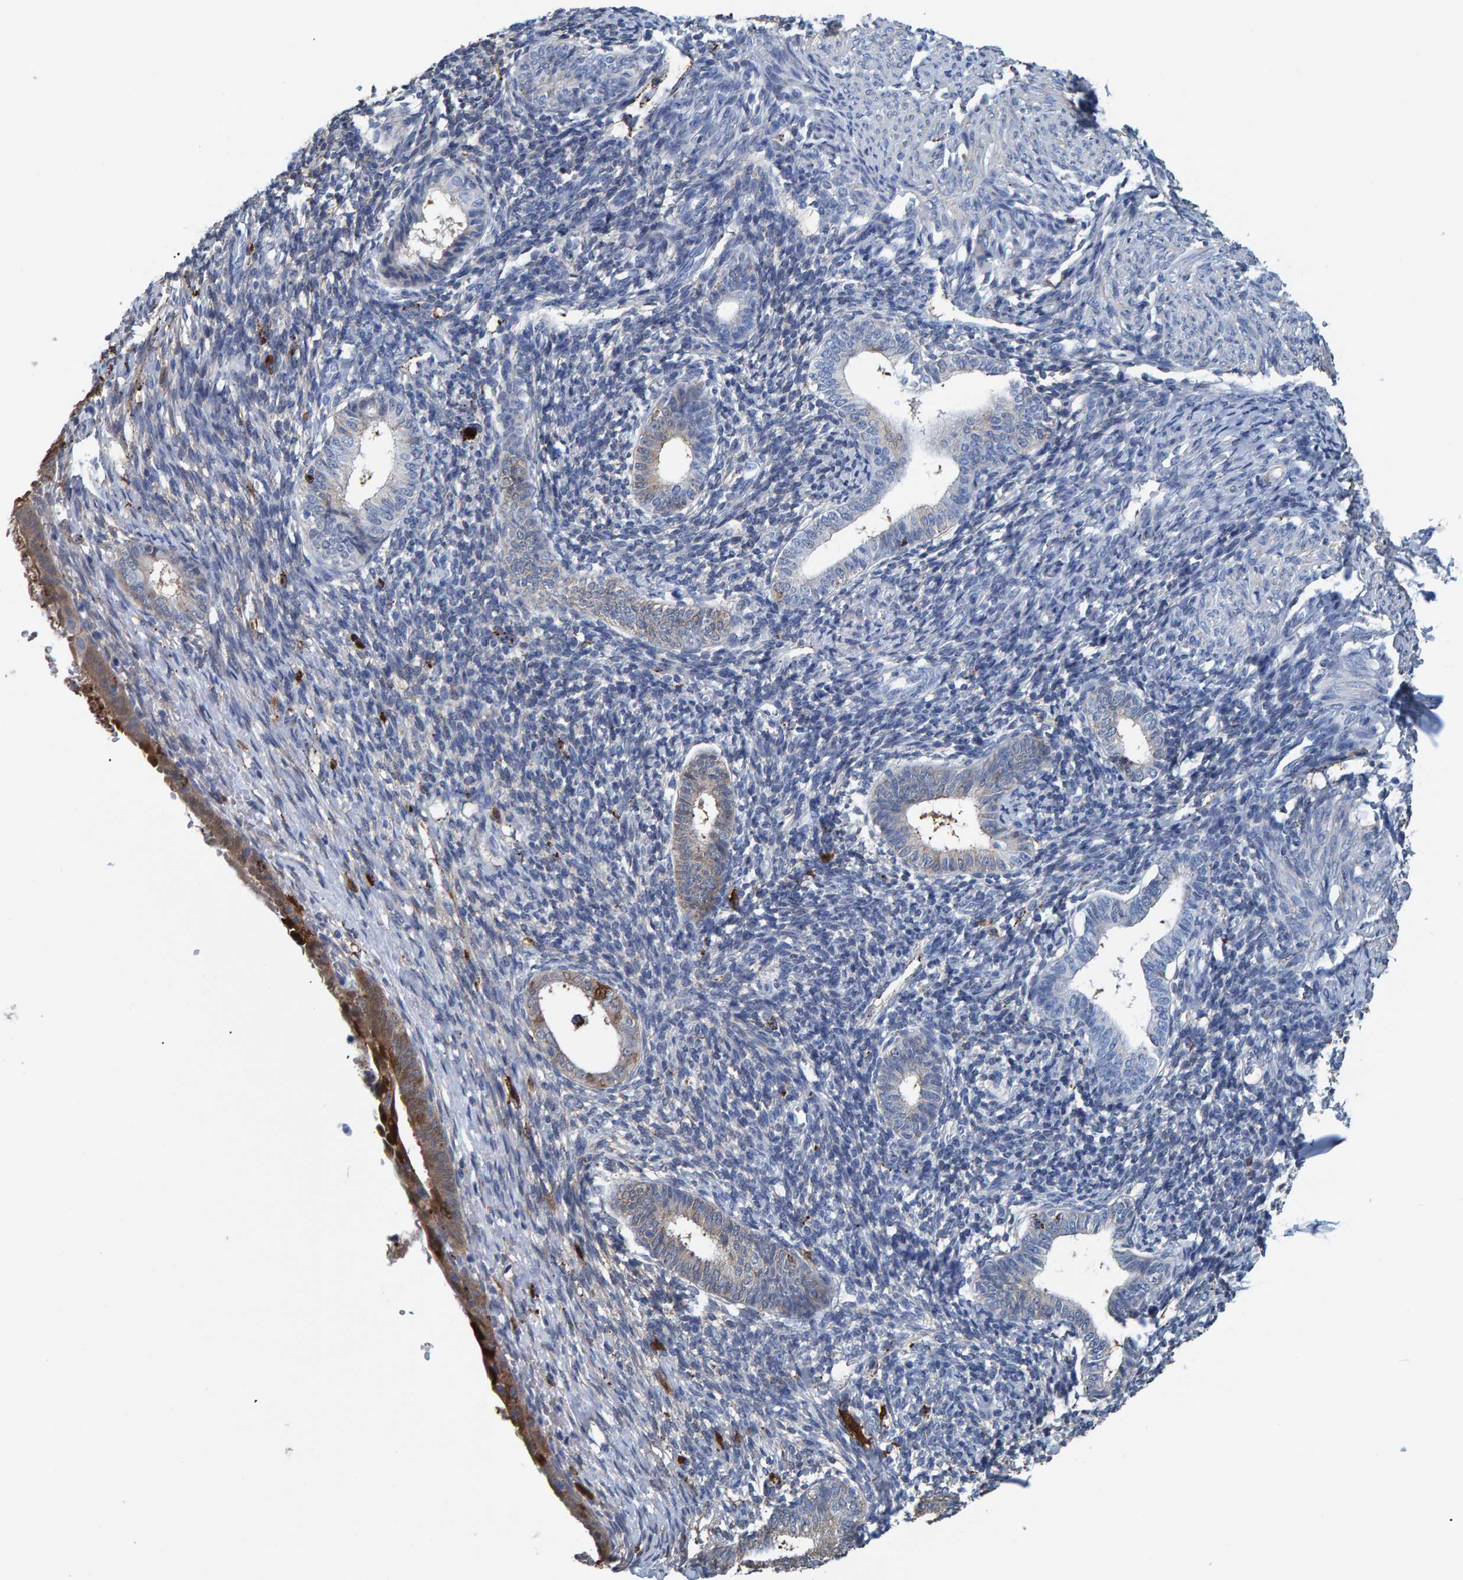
{"staining": {"intensity": "negative", "quantity": "none", "location": "none"}, "tissue": "endometrium", "cell_type": "Cells in endometrial stroma", "image_type": "normal", "snomed": [{"axis": "morphology", "description": "Normal tissue, NOS"}, {"axis": "morphology", "description": "Adenocarcinoma, NOS"}, {"axis": "topography", "description": "Endometrium"}], "caption": "Immunohistochemical staining of benign human endometrium demonstrates no significant staining in cells in endometrial stroma. (DAB (3,3'-diaminobenzidine) IHC visualized using brightfield microscopy, high magnification).", "gene": "IDO1", "patient": {"sex": "female", "age": 57}}